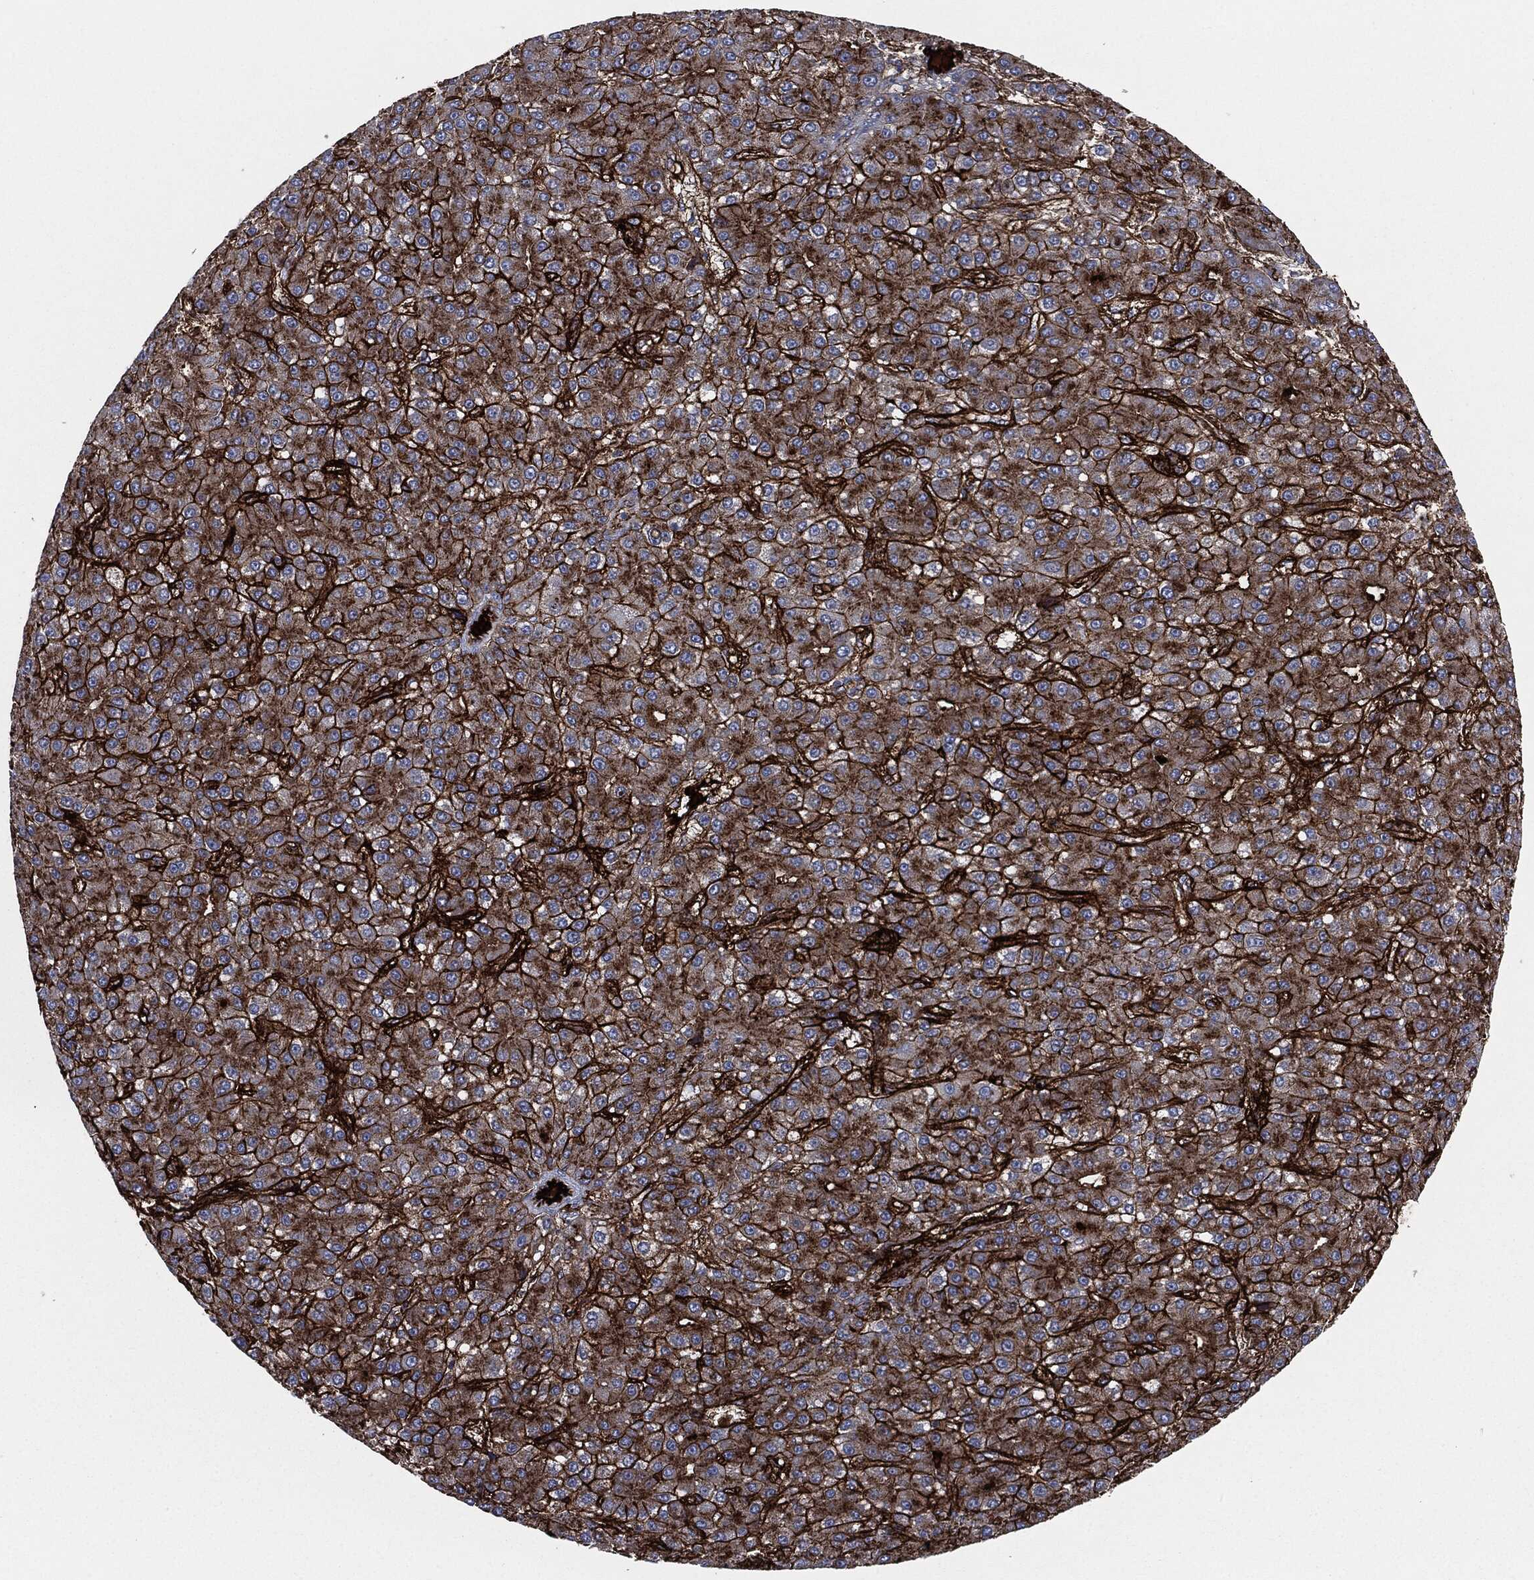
{"staining": {"intensity": "strong", "quantity": ">75%", "location": "cytoplasmic/membranous"}, "tissue": "liver cancer", "cell_type": "Tumor cells", "image_type": "cancer", "snomed": [{"axis": "morphology", "description": "Carcinoma, Hepatocellular, NOS"}, {"axis": "topography", "description": "Liver"}], "caption": "Protein staining of liver hepatocellular carcinoma tissue exhibits strong cytoplasmic/membranous staining in approximately >75% of tumor cells. Using DAB (3,3'-diaminobenzidine) (brown) and hematoxylin (blue) stains, captured at high magnification using brightfield microscopy.", "gene": "APOB", "patient": {"sex": "male", "age": 67}}